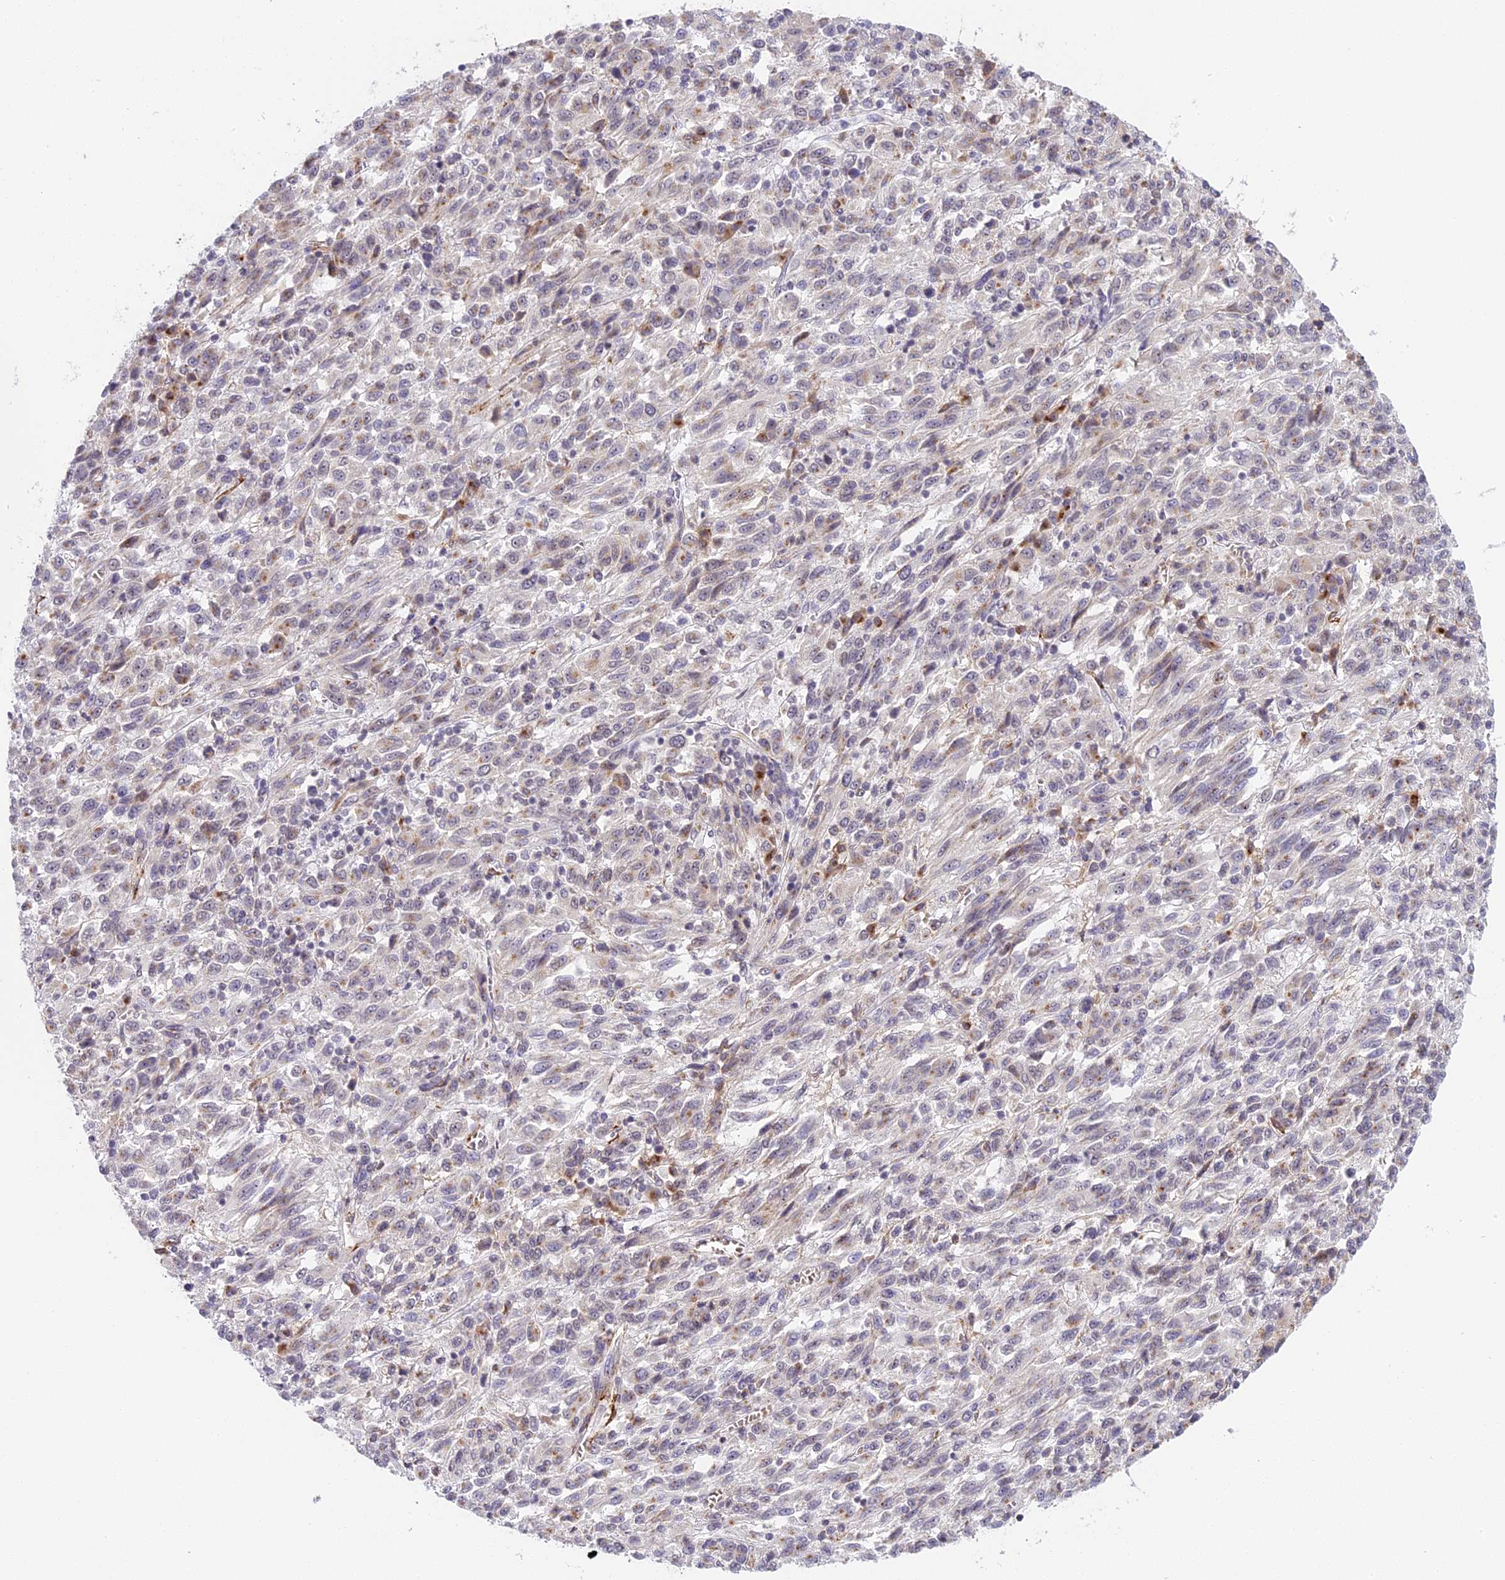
{"staining": {"intensity": "weak", "quantity": "<25%", "location": "cytoplasmic/membranous"}, "tissue": "melanoma", "cell_type": "Tumor cells", "image_type": "cancer", "snomed": [{"axis": "morphology", "description": "Malignant melanoma, Metastatic site"}, {"axis": "topography", "description": "Lung"}], "caption": "An immunohistochemistry (IHC) micrograph of melanoma is shown. There is no staining in tumor cells of melanoma.", "gene": "HEATR5B", "patient": {"sex": "male", "age": 64}}